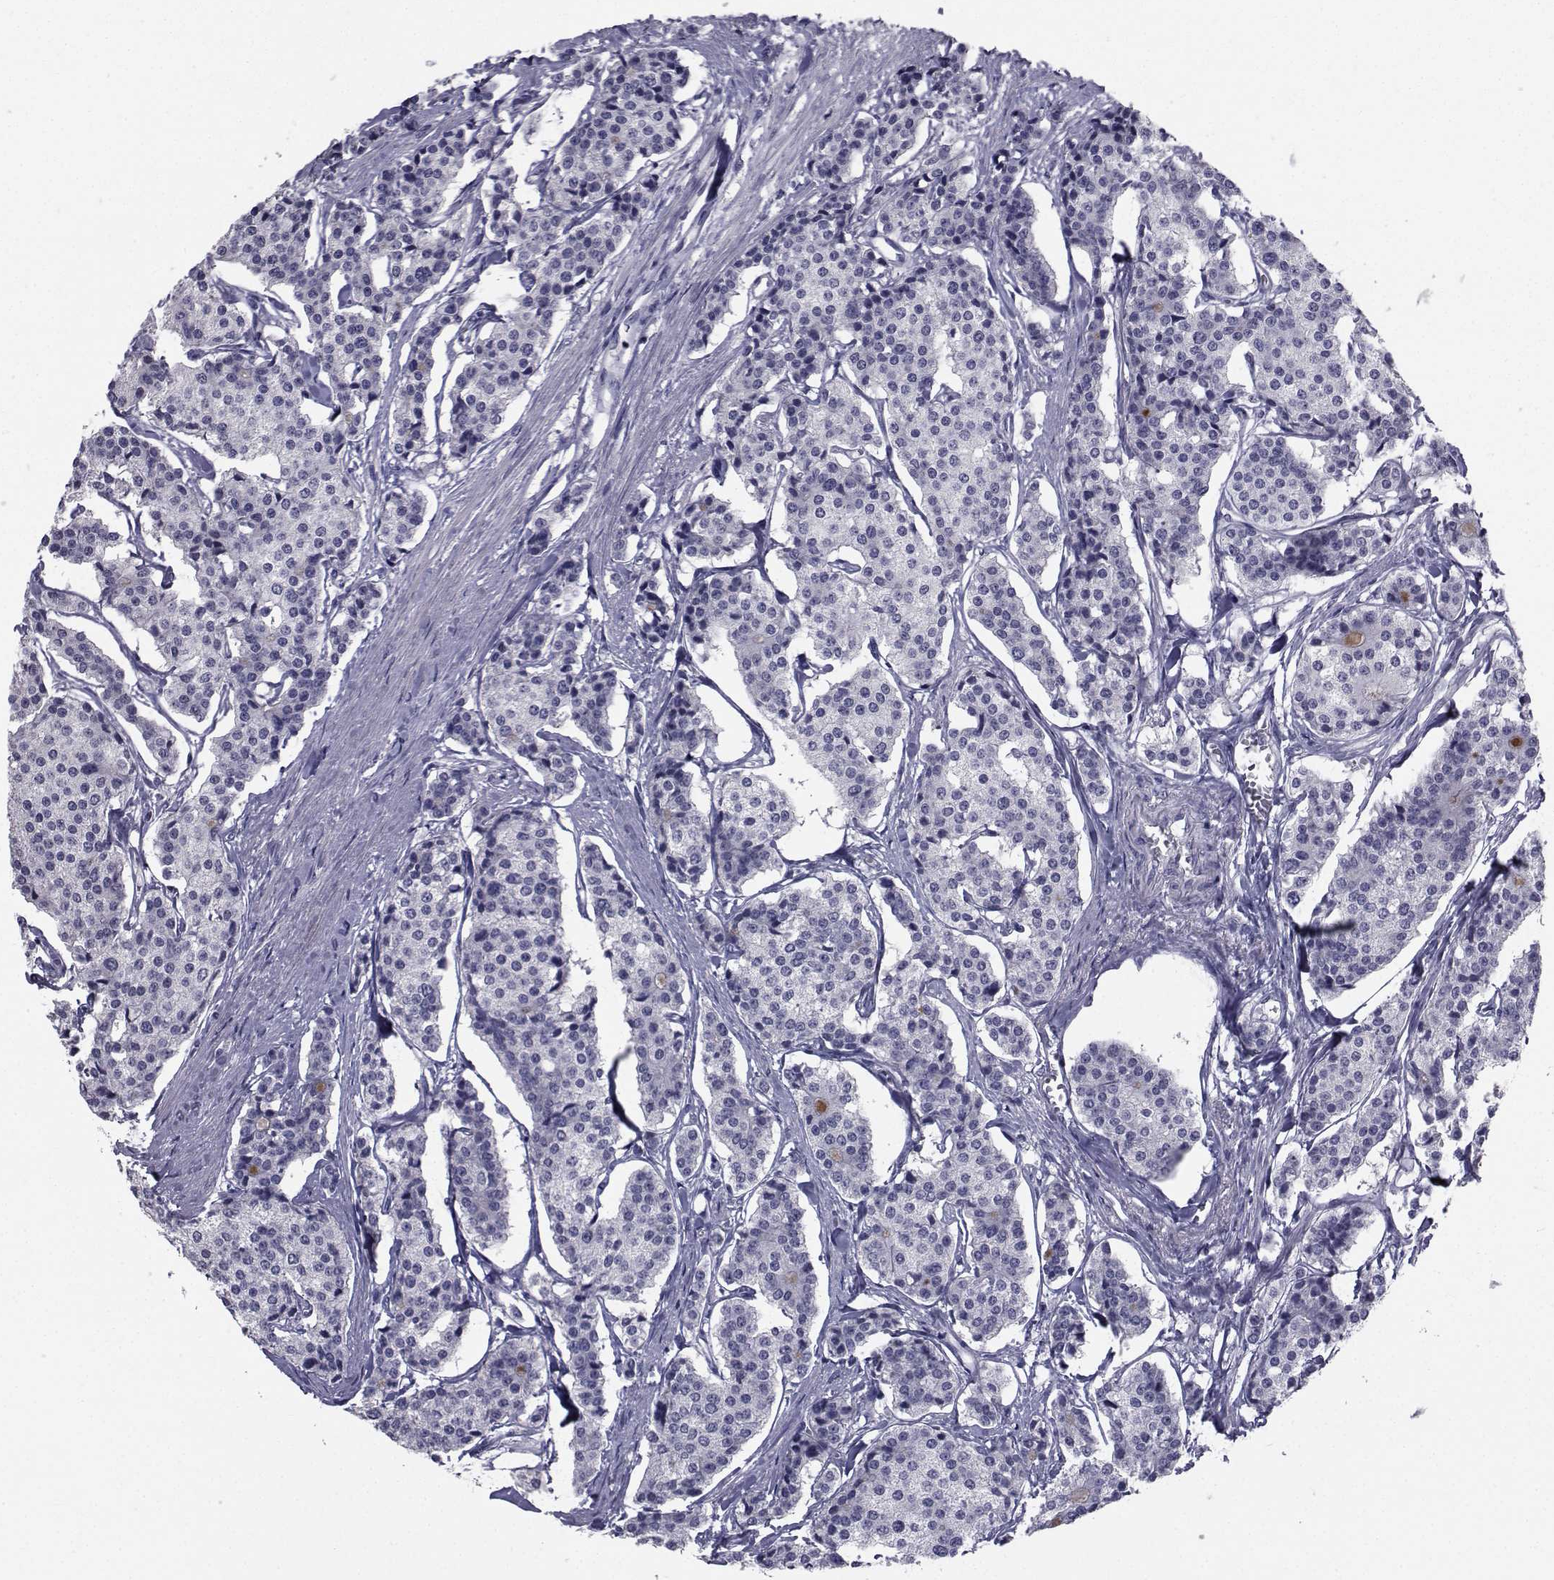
{"staining": {"intensity": "negative", "quantity": "none", "location": "none"}, "tissue": "carcinoid", "cell_type": "Tumor cells", "image_type": "cancer", "snomed": [{"axis": "morphology", "description": "Carcinoid, malignant, NOS"}, {"axis": "topography", "description": "Small intestine"}], "caption": "Immunohistochemistry micrograph of carcinoid (malignant) stained for a protein (brown), which demonstrates no expression in tumor cells.", "gene": "CHRNA1", "patient": {"sex": "female", "age": 65}}